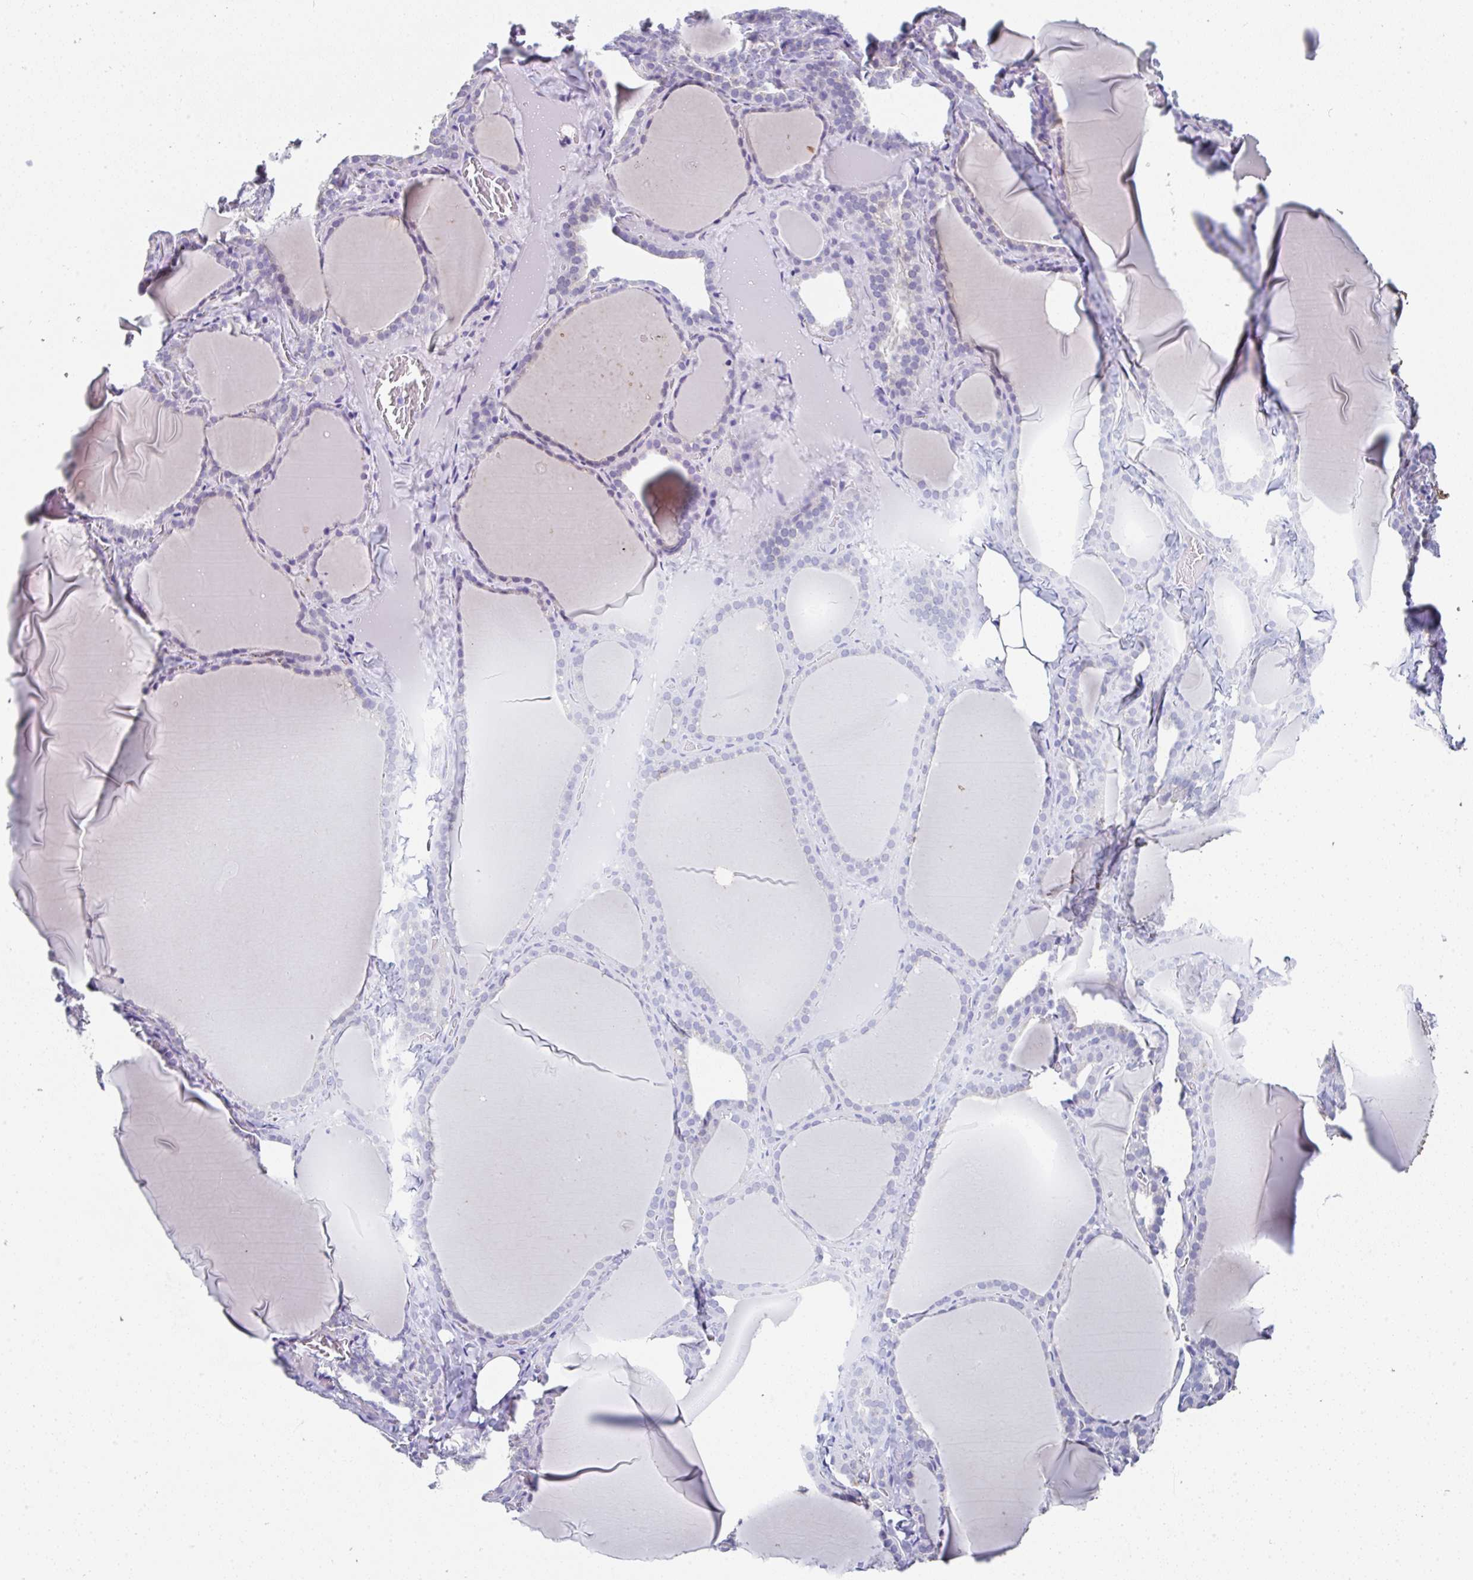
{"staining": {"intensity": "negative", "quantity": "none", "location": "none"}, "tissue": "thyroid gland", "cell_type": "Glandular cells", "image_type": "normal", "snomed": [{"axis": "morphology", "description": "Normal tissue, NOS"}, {"axis": "topography", "description": "Thyroid gland"}], "caption": "Immunohistochemistry (IHC) micrograph of normal thyroid gland stained for a protein (brown), which exhibits no staining in glandular cells.", "gene": "TNFRSF8", "patient": {"sex": "female", "age": 22}}